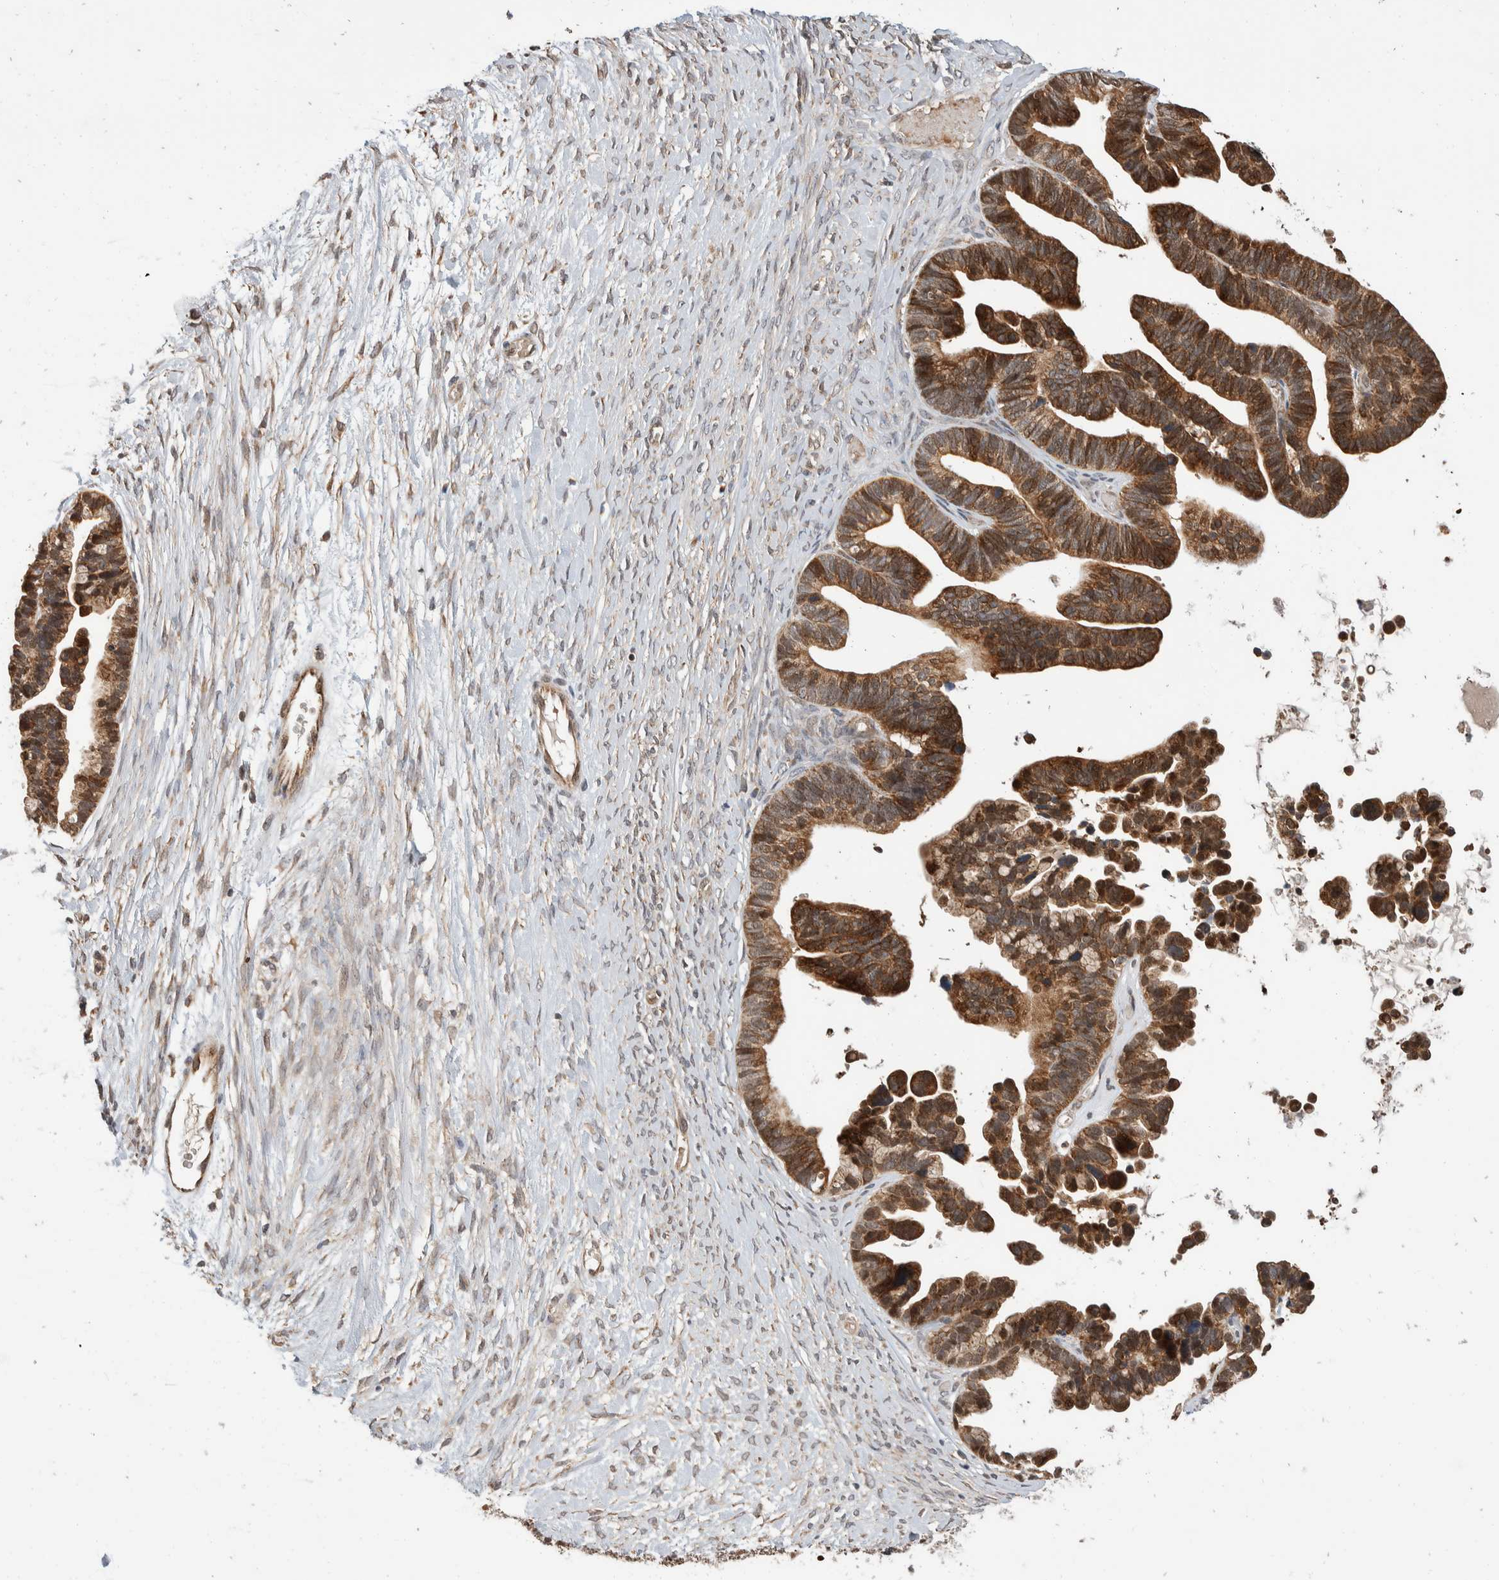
{"staining": {"intensity": "strong", "quantity": ">75%", "location": "cytoplasmic/membranous,nuclear"}, "tissue": "ovarian cancer", "cell_type": "Tumor cells", "image_type": "cancer", "snomed": [{"axis": "morphology", "description": "Cystadenocarcinoma, serous, NOS"}, {"axis": "topography", "description": "Ovary"}], "caption": "Ovarian serous cystadenocarcinoma stained with immunohistochemistry (IHC) reveals strong cytoplasmic/membranous and nuclear staining in approximately >75% of tumor cells. The staining is performed using DAB brown chromogen to label protein expression. The nuclei are counter-stained blue using hematoxylin.", "gene": "ABHD11", "patient": {"sex": "female", "age": 56}}